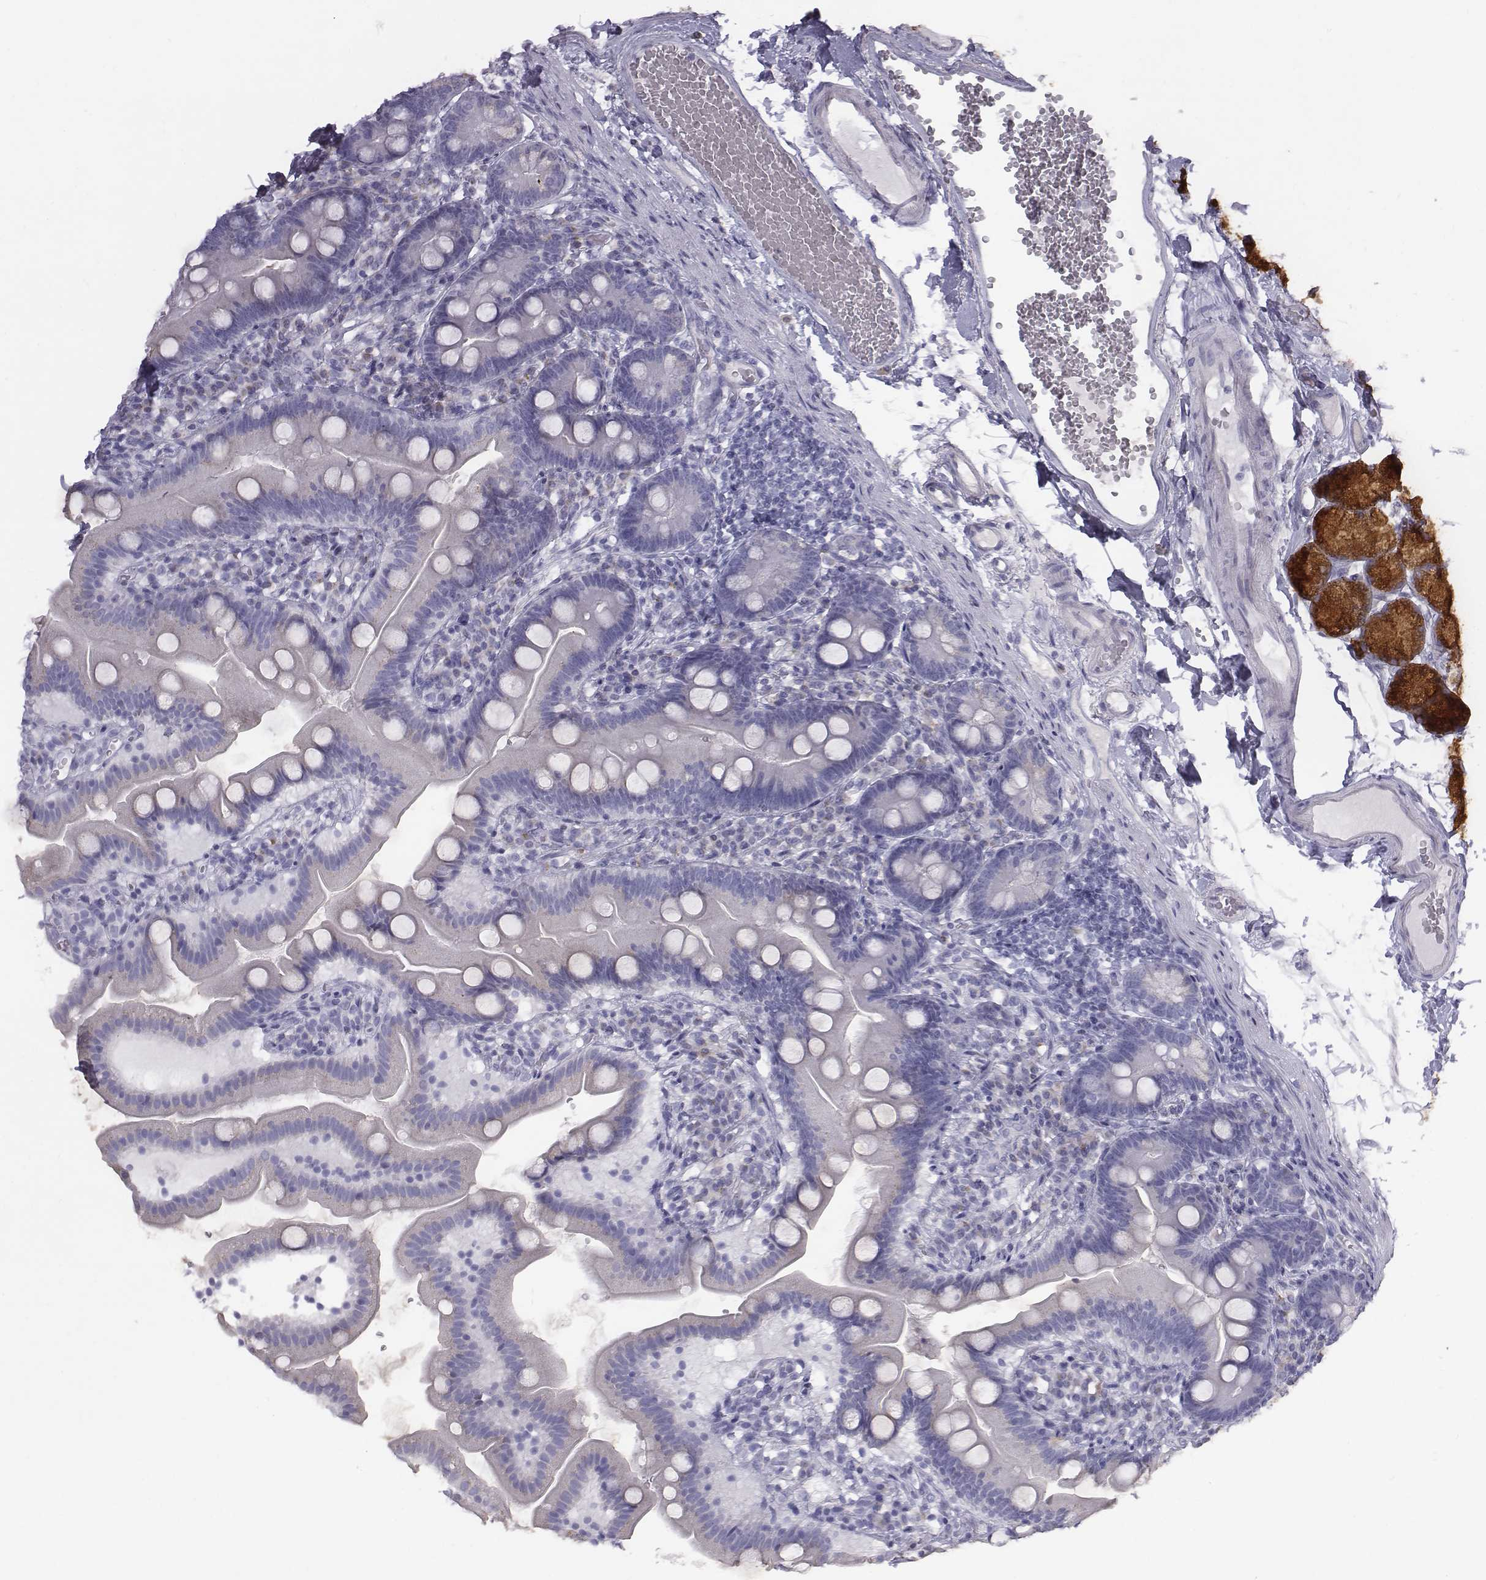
{"staining": {"intensity": "strong", "quantity": "25%-75%", "location": "cytoplasmic/membranous"}, "tissue": "duodenum", "cell_type": "Glandular cells", "image_type": "normal", "snomed": [{"axis": "morphology", "description": "Normal tissue, NOS"}, {"axis": "topography", "description": "Duodenum"}], "caption": "IHC (DAB (3,3'-diaminobenzidine)) staining of unremarkable human duodenum shows strong cytoplasmic/membranous protein expression in approximately 25%-75% of glandular cells.", "gene": "C6orf58", "patient": {"sex": "female", "age": 67}}